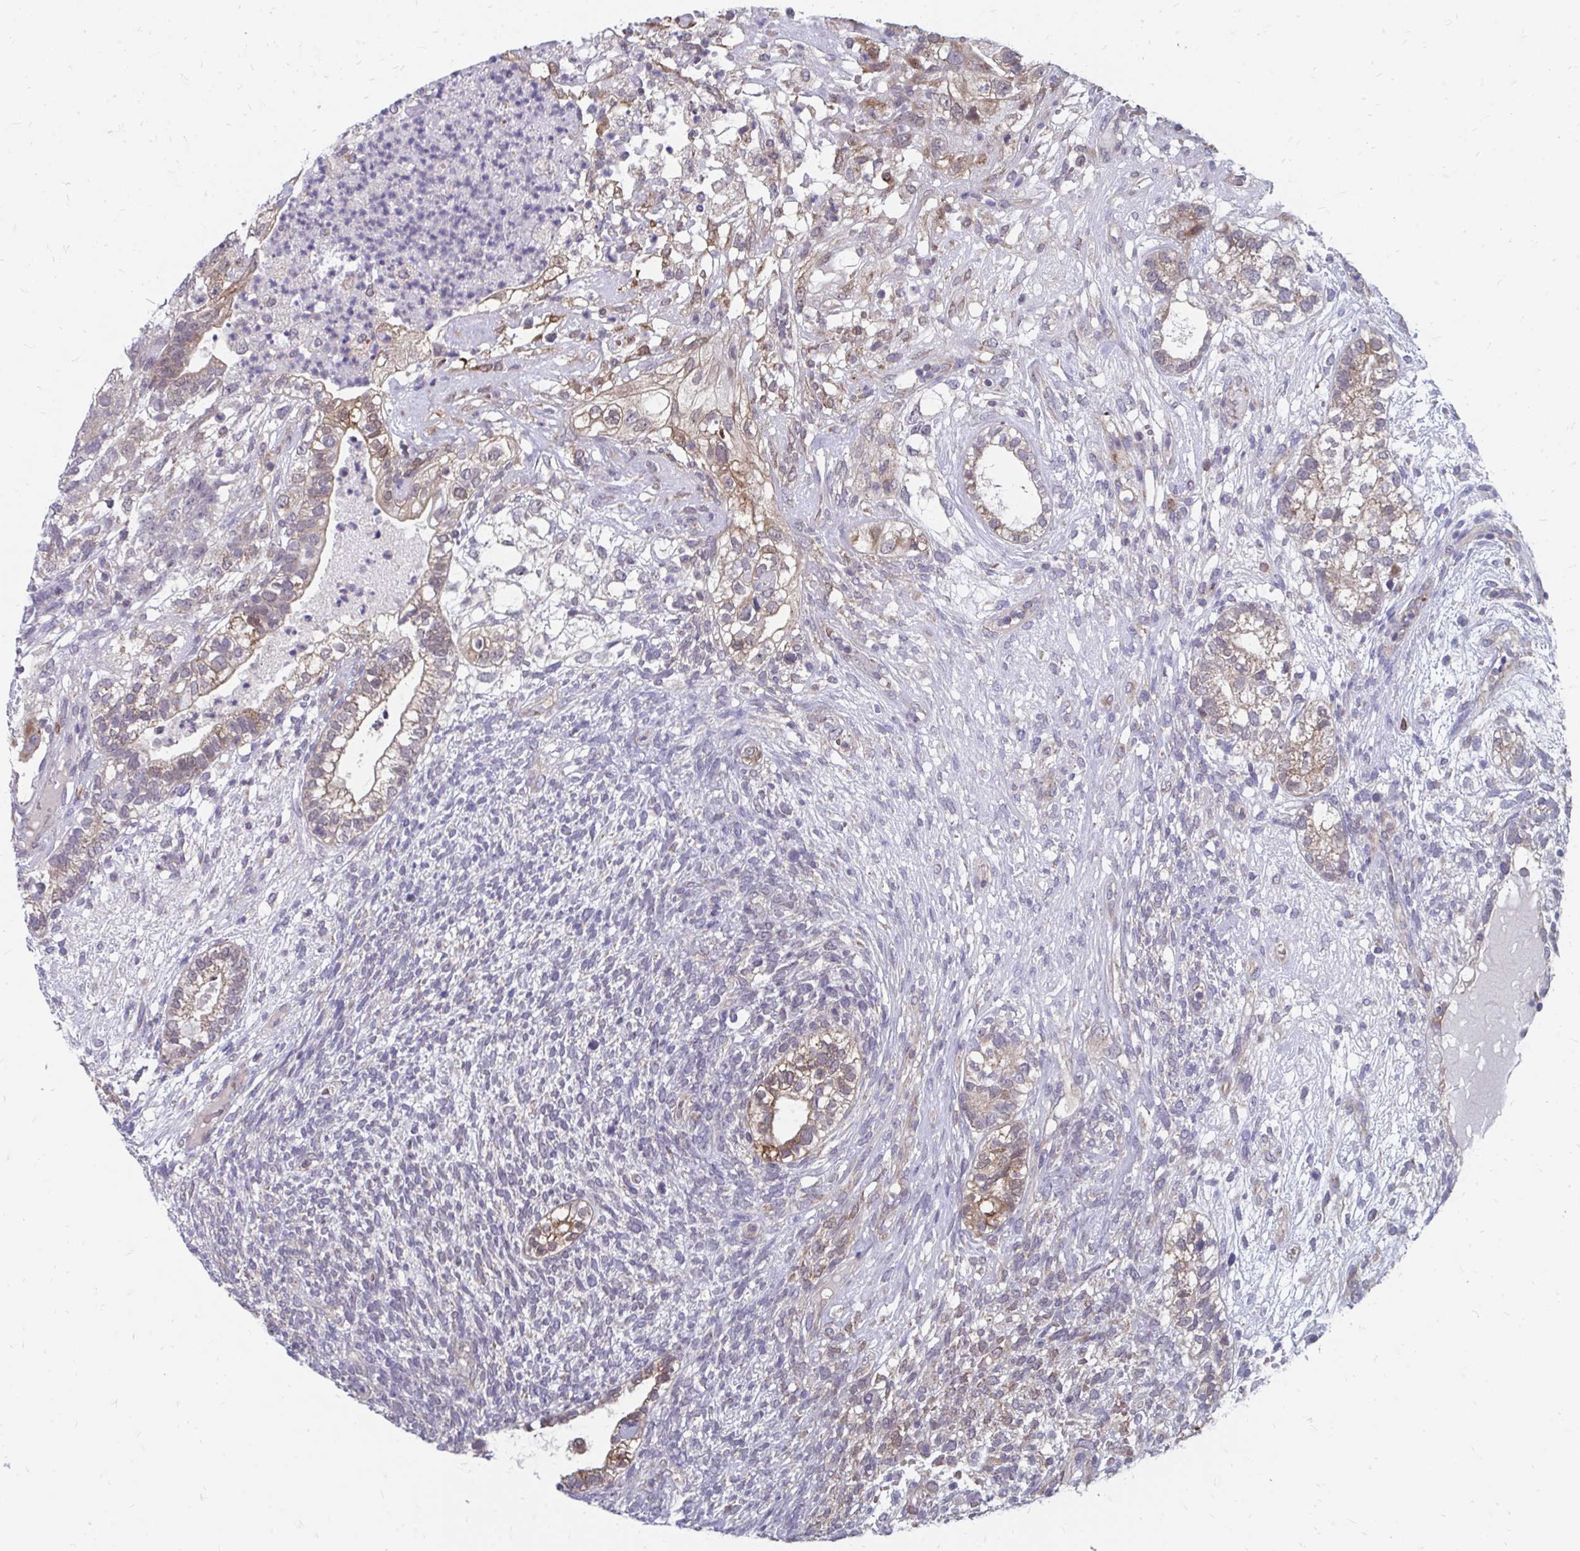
{"staining": {"intensity": "moderate", "quantity": "25%-75%", "location": "cytoplasmic/membranous"}, "tissue": "testis cancer", "cell_type": "Tumor cells", "image_type": "cancer", "snomed": [{"axis": "morphology", "description": "Seminoma, NOS"}, {"axis": "morphology", "description": "Carcinoma, Embryonal, NOS"}, {"axis": "topography", "description": "Testis"}], "caption": "A medium amount of moderate cytoplasmic/membranous positivity is identified in about 25%-75% of tumor cells in testis cancer tissue. (DAB = brown stain, brightfield microscopy at high magnification).", "gene": "PABIR3", "patient": {"sex": "male", "age": 41}}